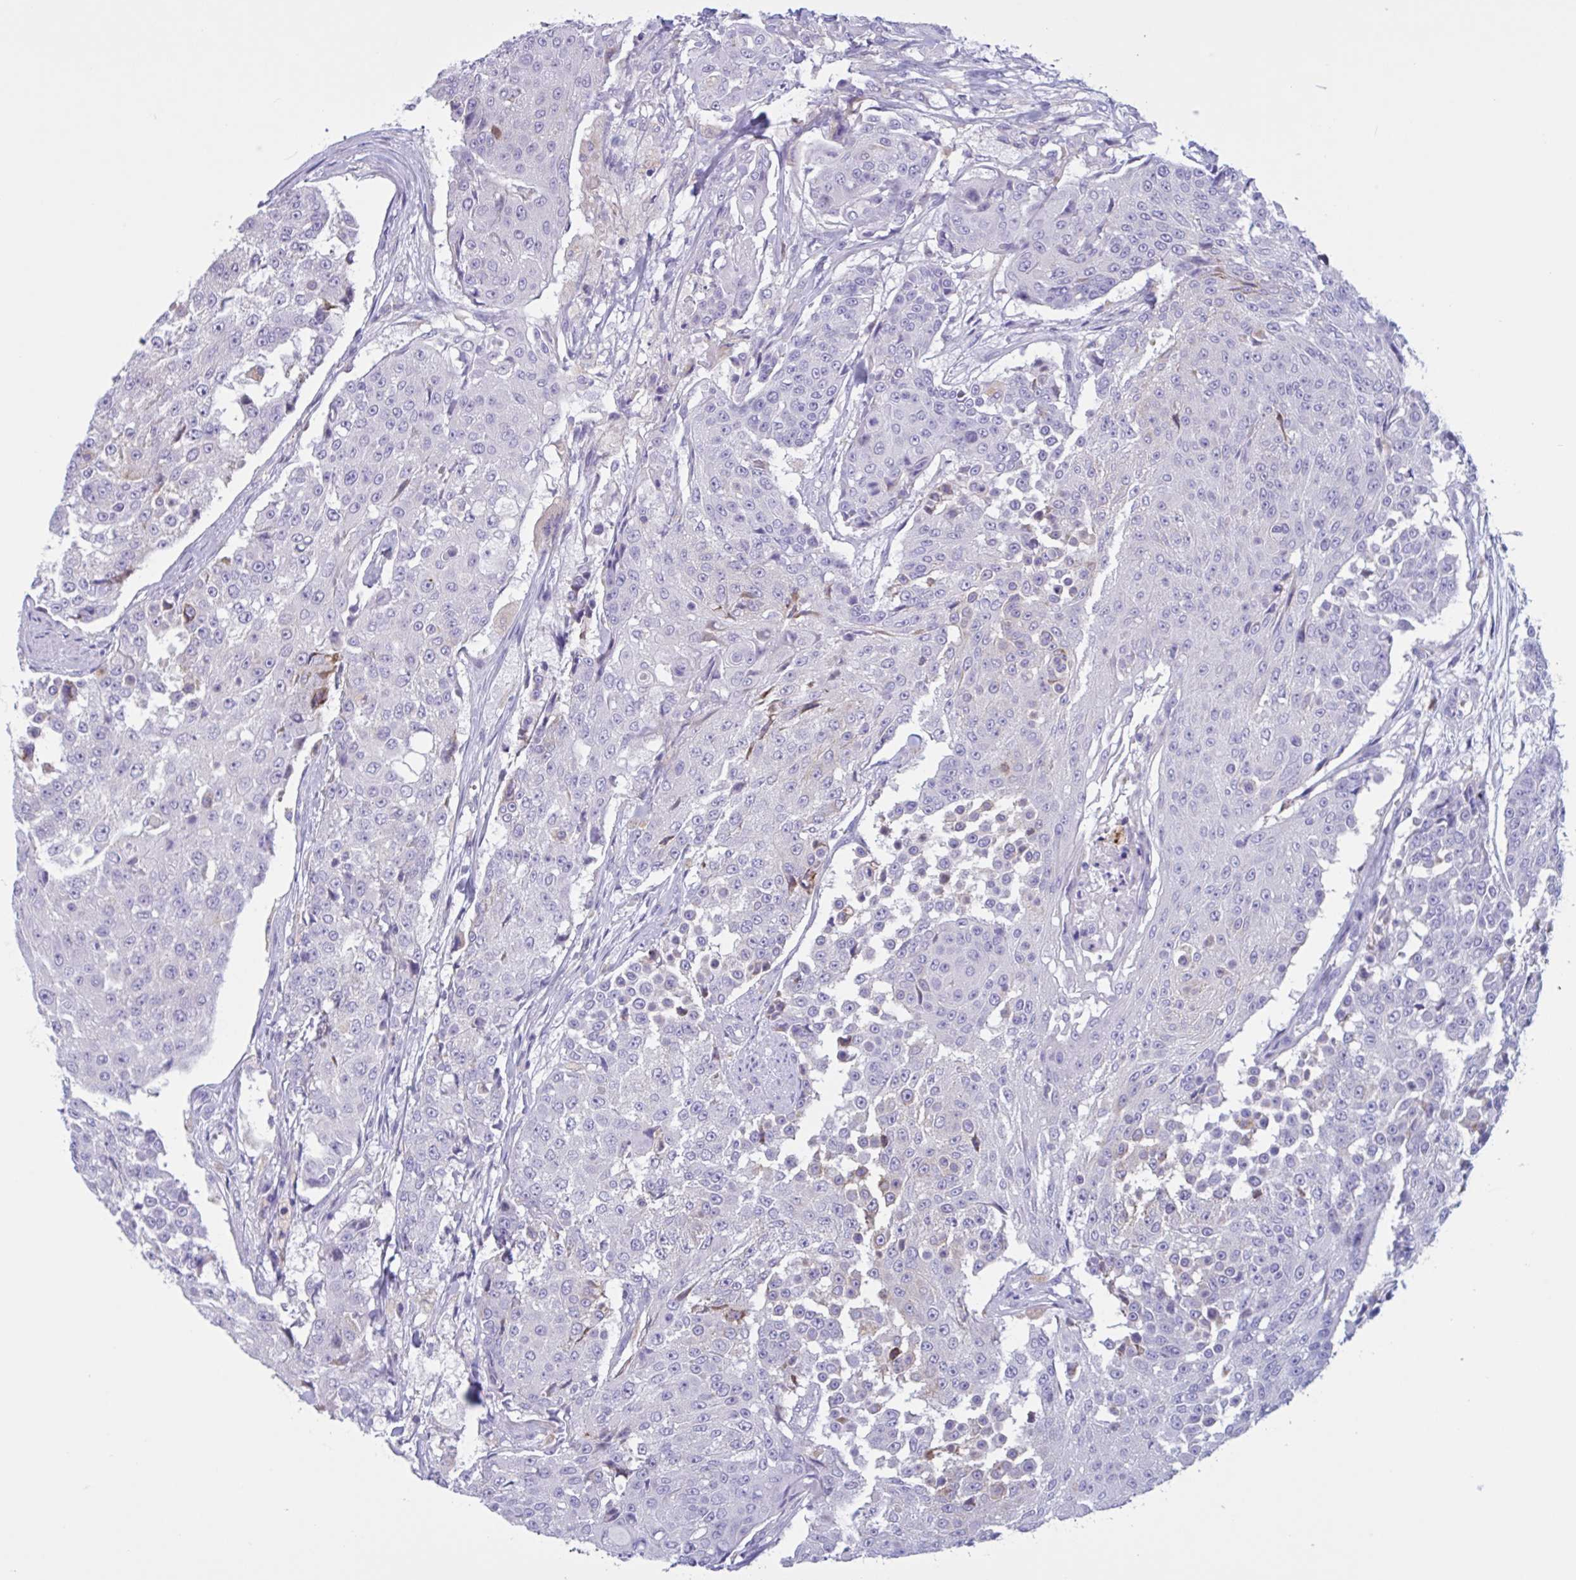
{"staining": {"intensity": "negative", "quantity": "none", "location": "none"}, "tissue": "urothelial cancer", "cell_type": "Tumor cells", "image_type": "cancer", "snomed": [{"axis": "morphology", "description": "Urothelial carcinoma, High grade"}, {"axis": "topography", "description": "Urinary bladder"}], "caption": "Immunohistochemistry (IHC) of human urothelial cancer displays no staining in tumor cells. Nuclei are stained in blue.", "gene": "RPL22L1", "patient": {"sex": "female", "age": 63}}